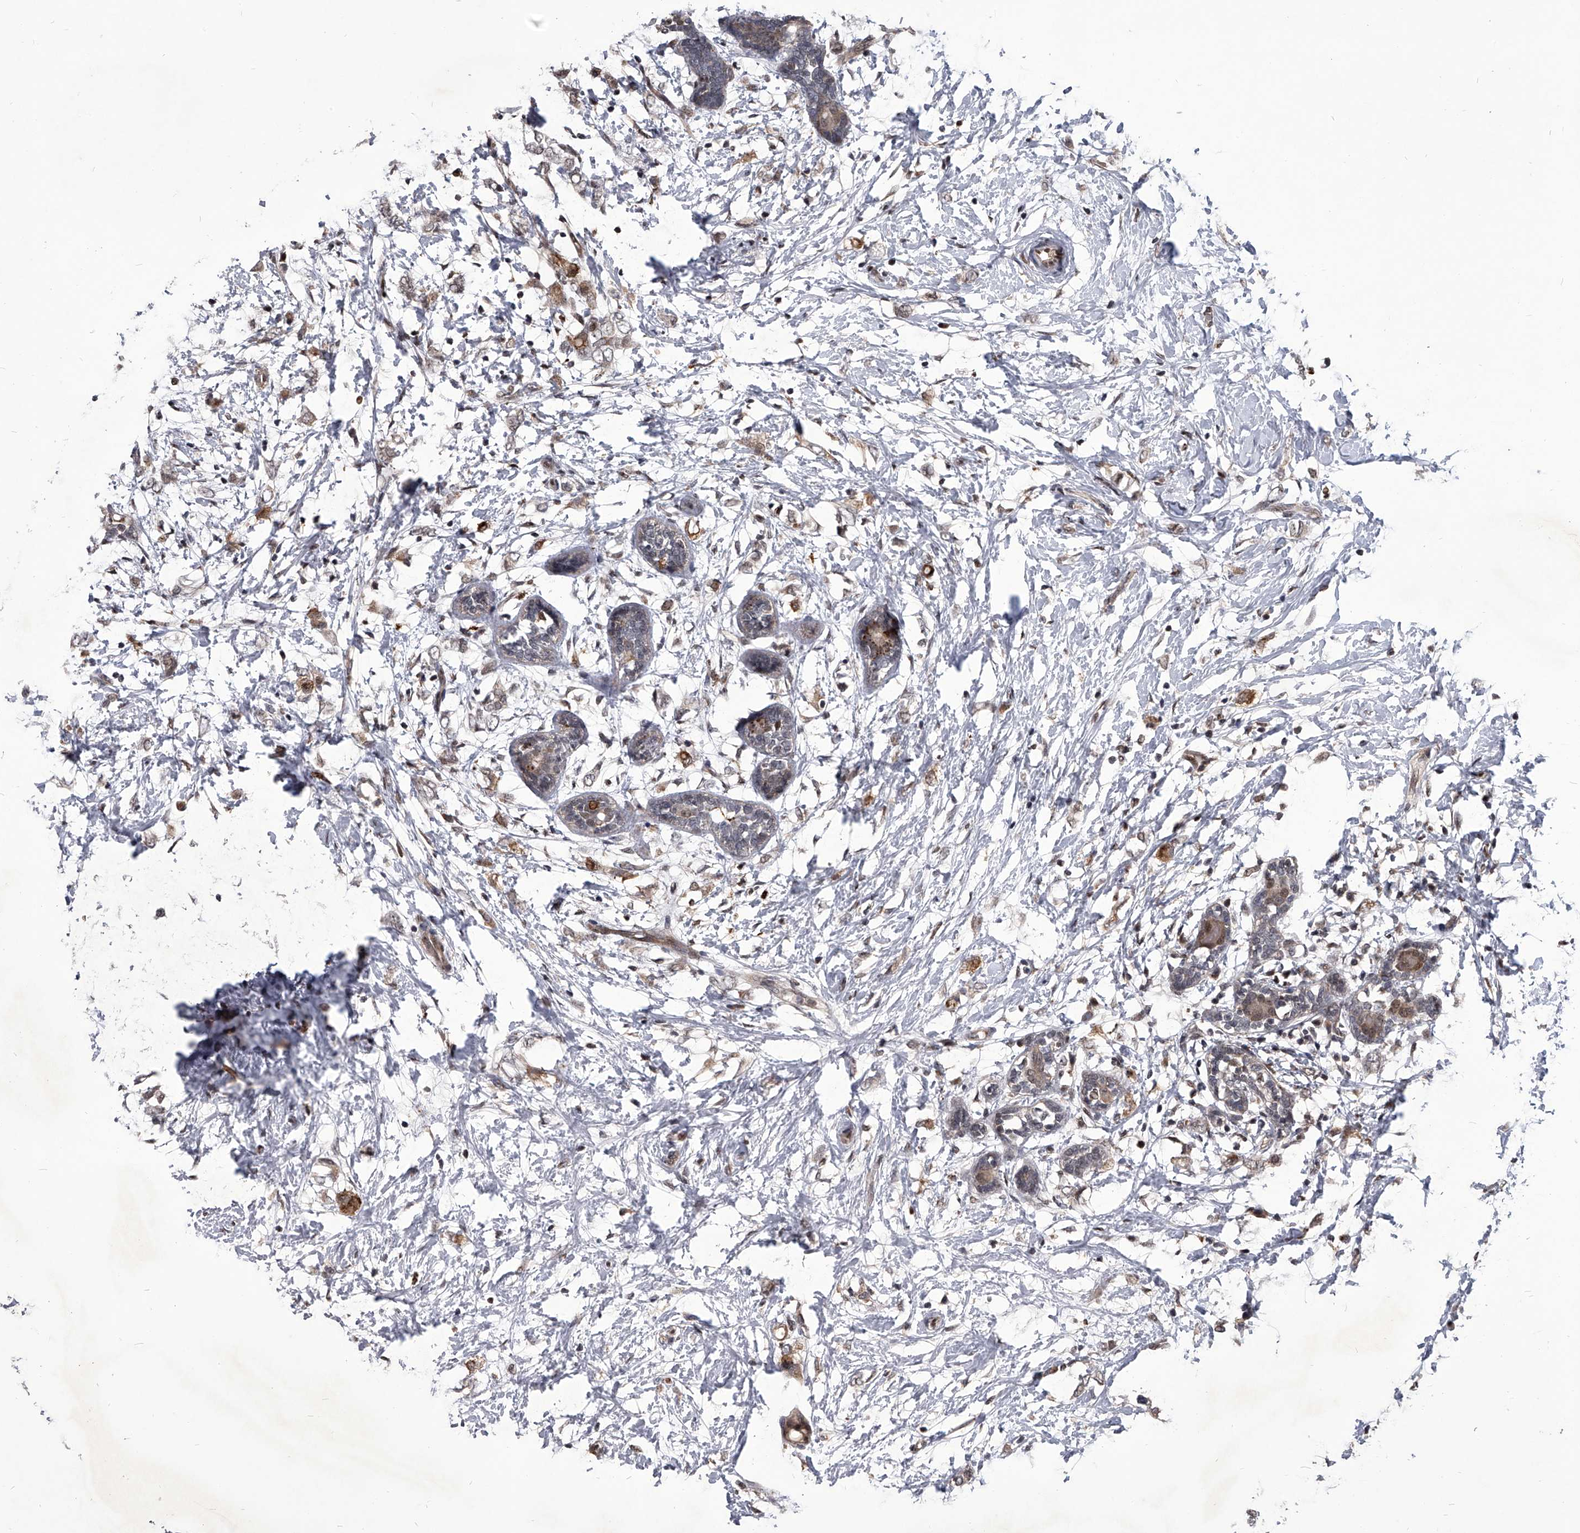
{"staining": {"intensity": "weak", "quantity": "25%-75%", "location": "cytoplasmic/membranous,nuclear"}, "tissue": "breast cancer", "cell_type": "Tumor cells", "image_type": "cancer", "snomed": [{"axis": "morphology", "description": "Normal tissue, NOS"}, {"axis": "morphology", "description": "Lobular carcinoma"}, {"axis": "topography", "description": "Breast"}], "caption": "High-magnification brightfield microscopy of breast cancer stained with DAB (3,3'-diaminobenzidine) (brown) and counterstained with hematoxylin (blue). tumor cells exhibit weak cytoplasmic/membranous and nuclear positivity is seen in approximately25%-75% of cells.", "gene": "CMTR1", "patient": {"sex": "female", "age": 47}}